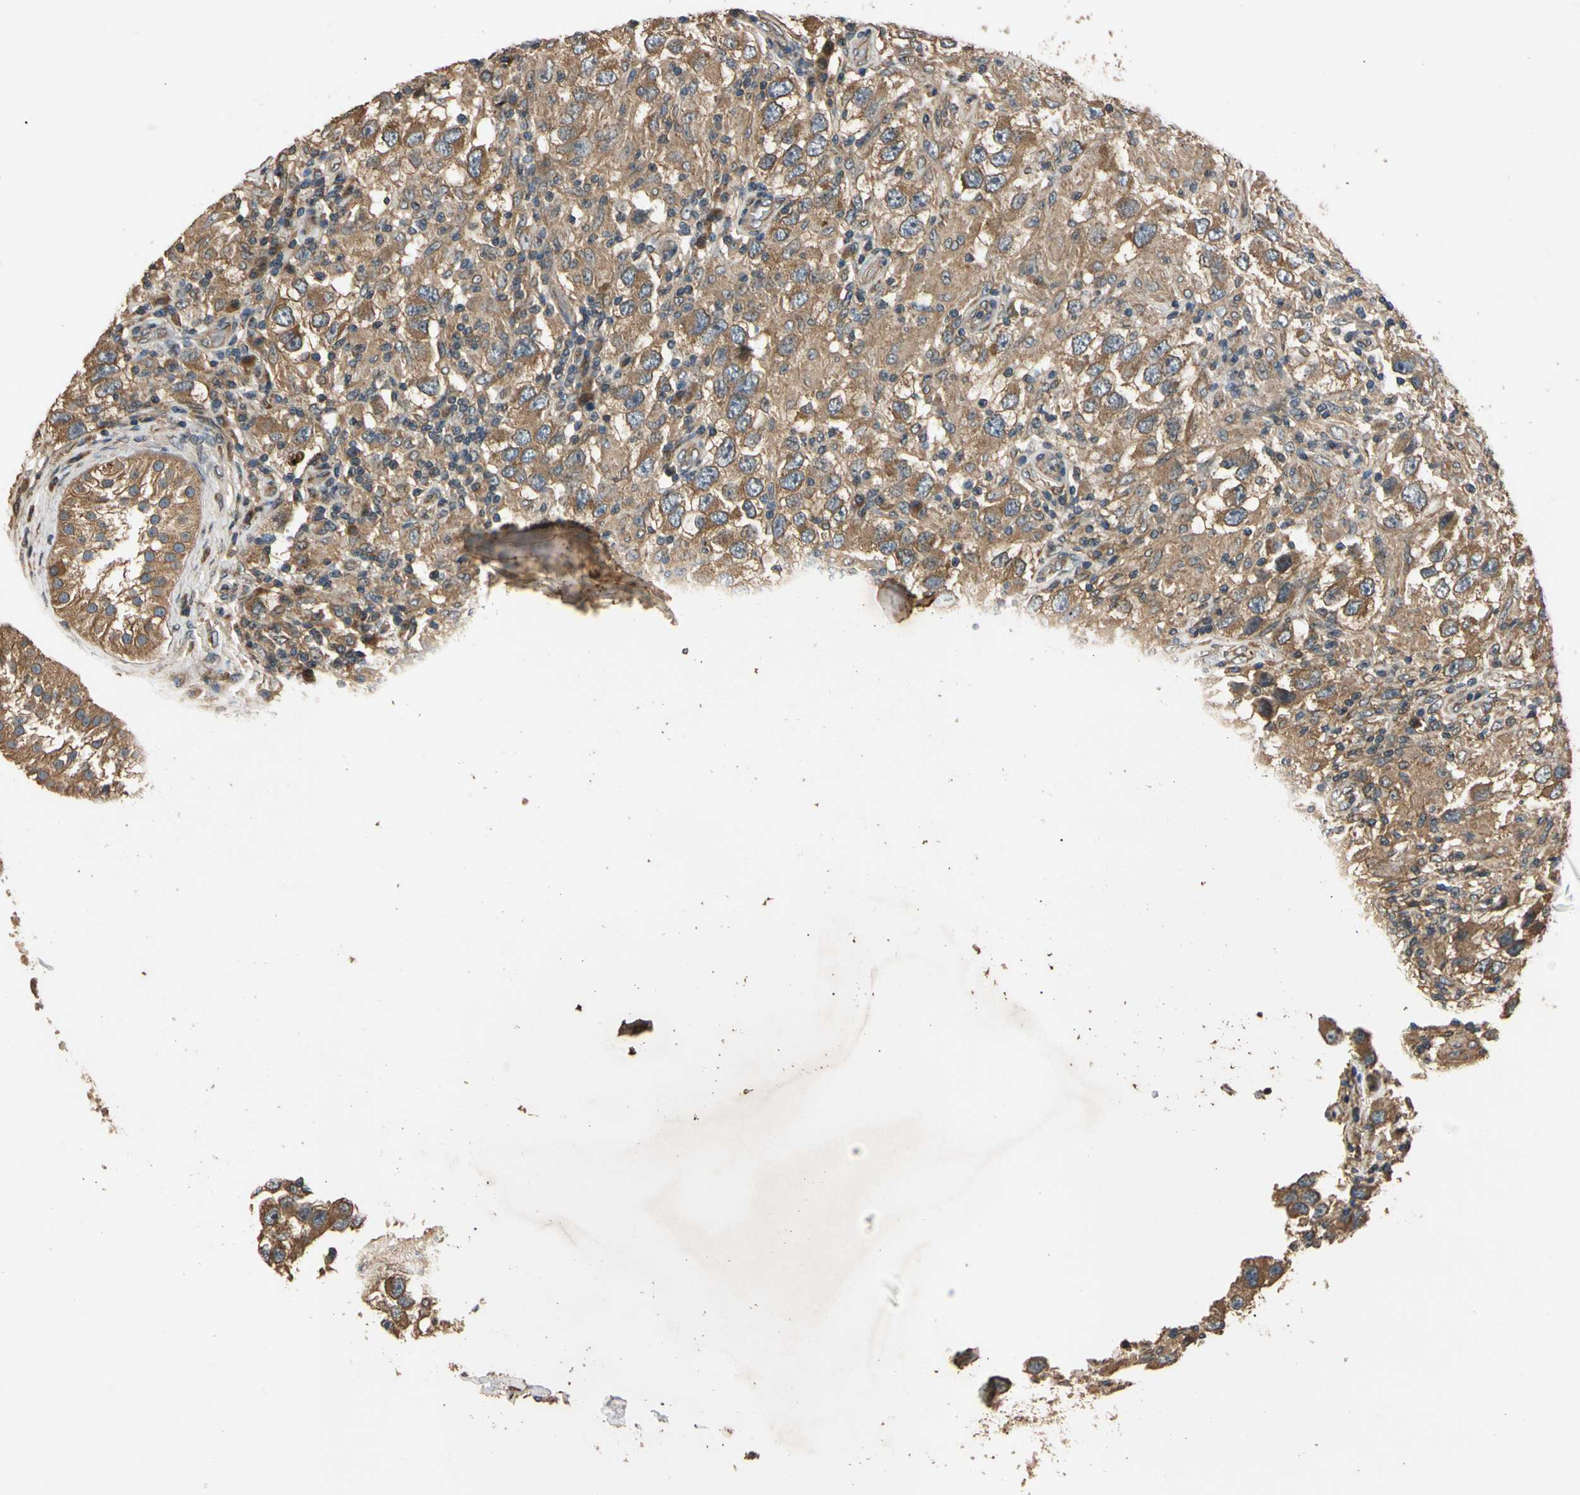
{"staining": {"intensity": "moderate", "quantity": ">75%", "location": "cytoplasmic/membranous"}, "tissue": "testis cancer", "cell_type": "Tumor cells", "image_type": "cancer", "snomed": [{"axis": "morphology", "description": "Carcinoma, Embryonal, NOS"}, {"axis": "topography", "description": "Testis"}], "caption": "There is medium levels of moderate cytoplasmic/membranous expression in tumor cells of testis cancer (embryonal carcinoma), as demonstrated by immunohistochemical staining (brown color).", "gene": "MGRN1", "patient": {"sex": "male", "age": 21}}